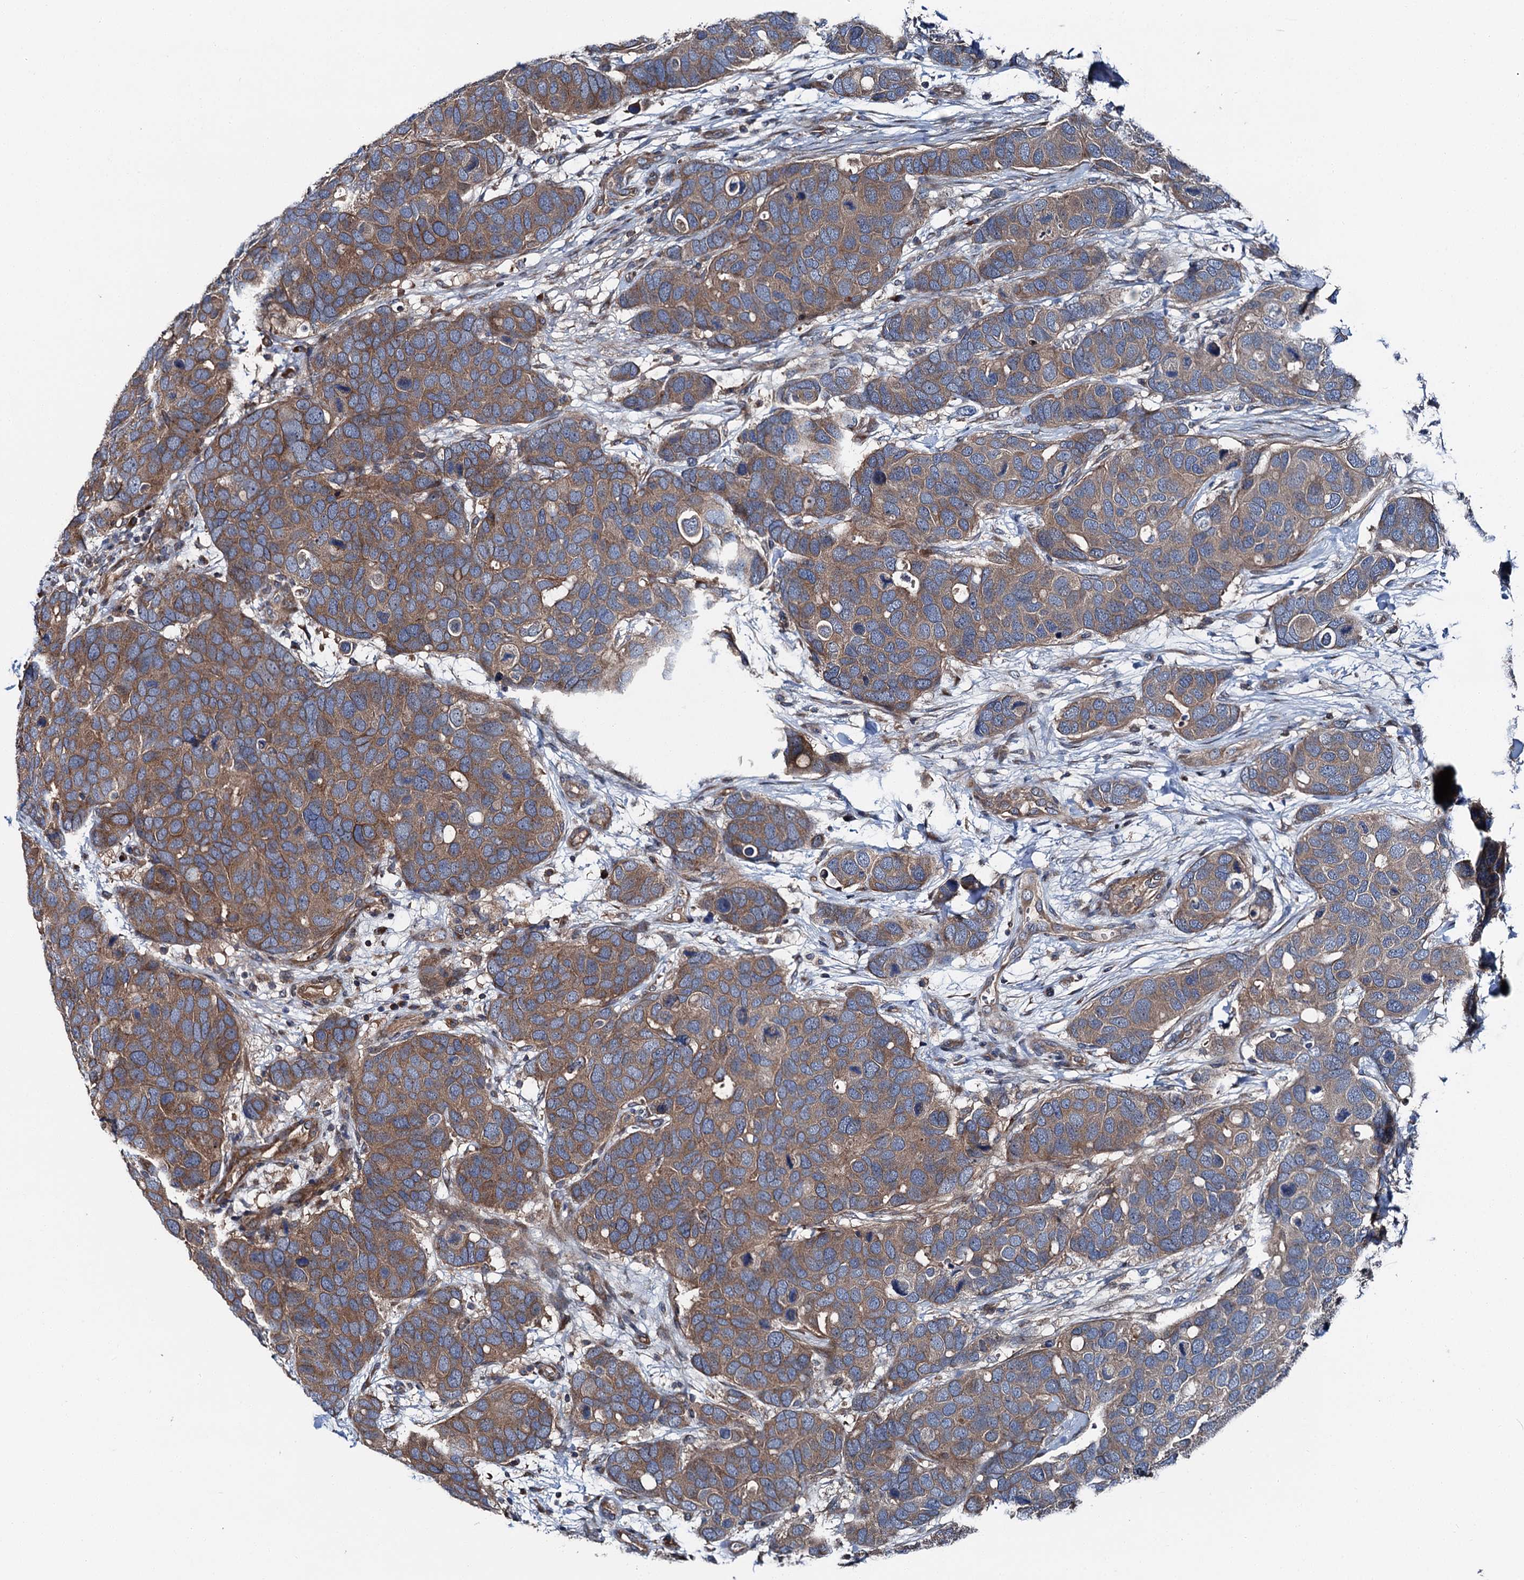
{"staining": {"intensity": "moderate", "quantity": "25%-75%", "location": "cytoplasmic/membranous"}, "tissue": "breast cancer", "cell_type": "Tumor cells", "image_type": "cancer", "snomed": [{"axis": "morphology", "description": "Duct carcinoma"}, {"axis": "topography", "description": "Breast"}], "caption": "This is an image of IHC staining of breast cancer, which shows moderate expression in the cytoplasmic/membranous of tumor cells.", "gene": "SLC22A25", "patient": {"sex": "female", "age": 83}}